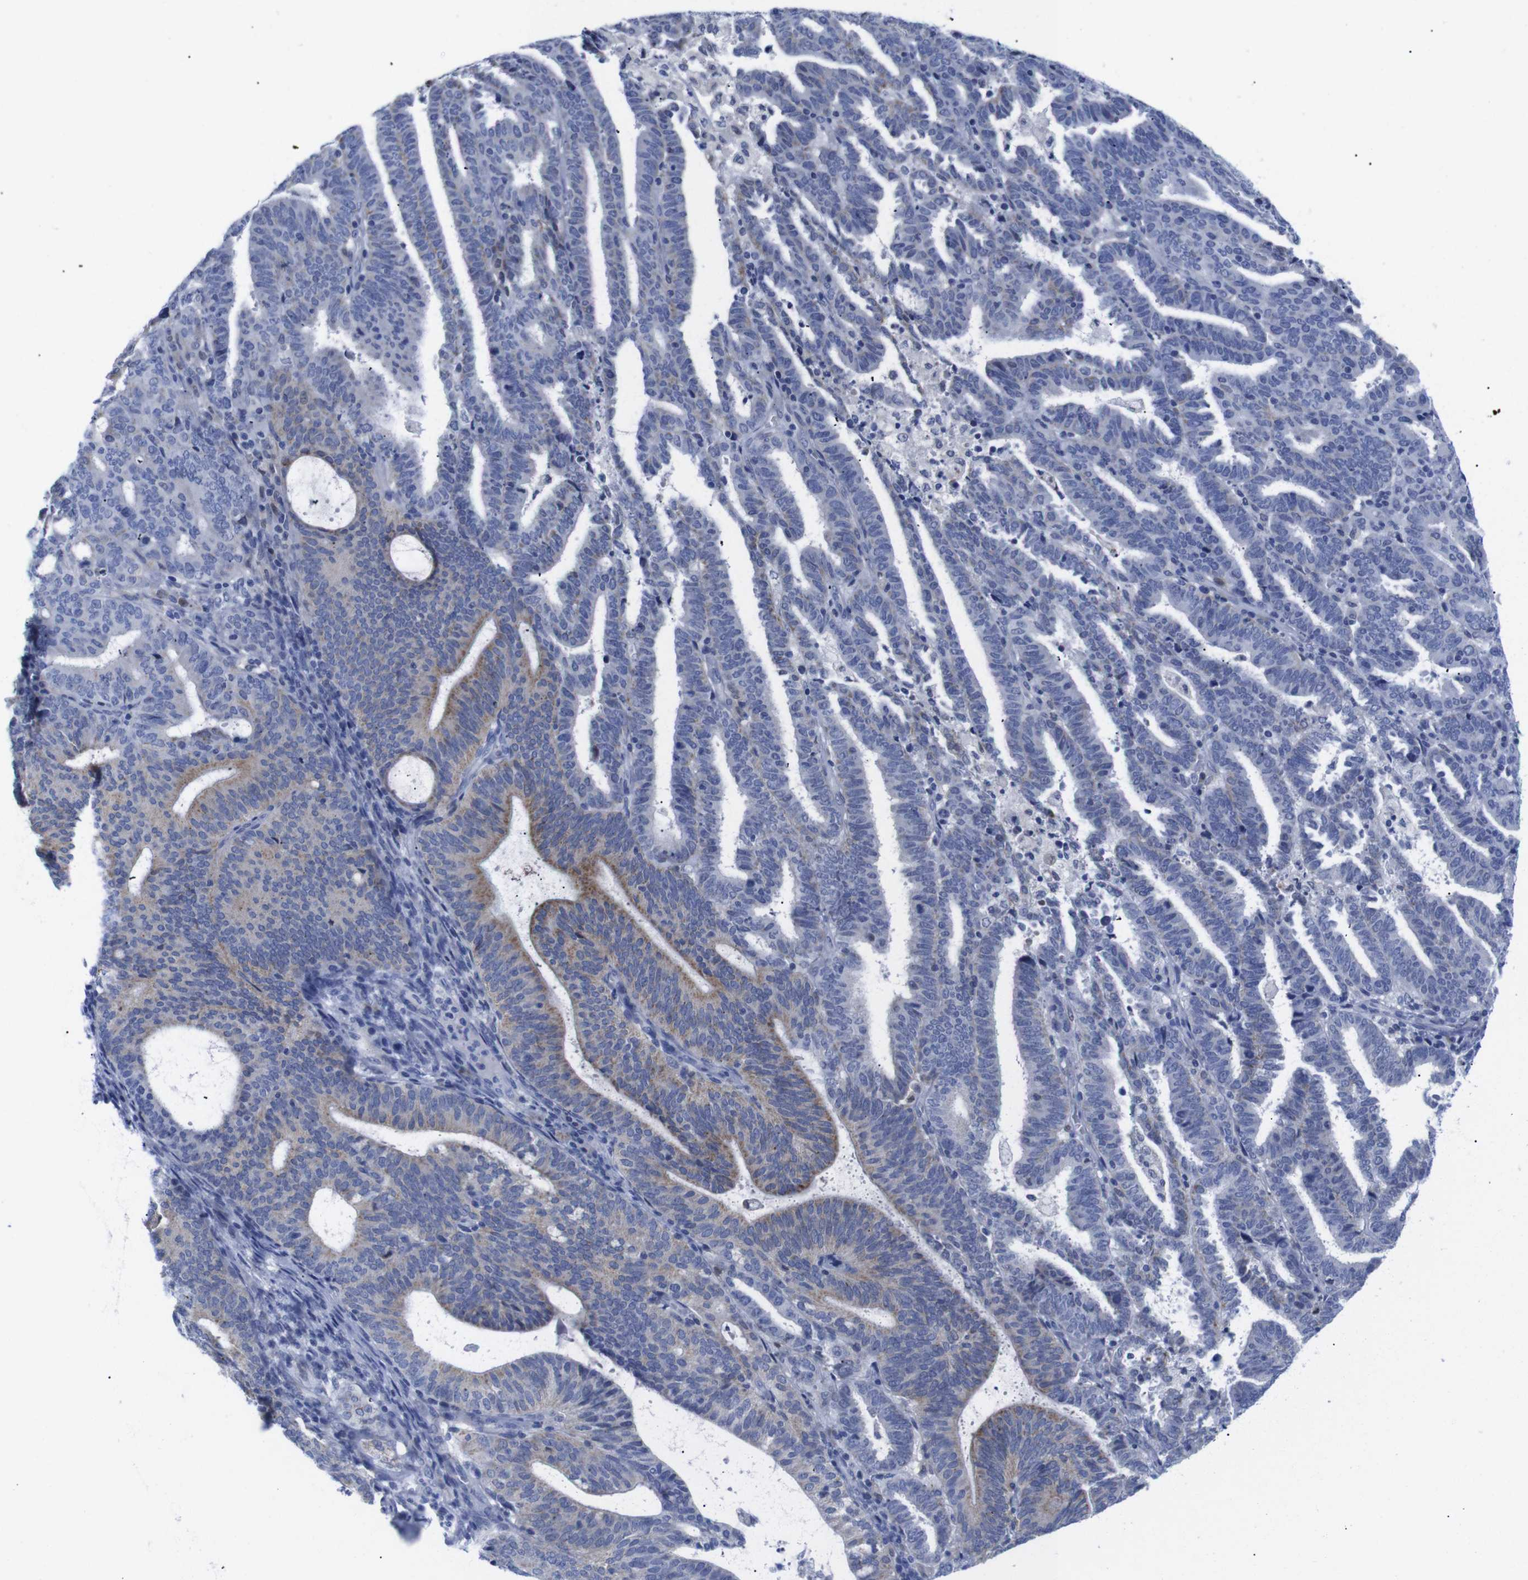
{"staining": {"intensity": "moderate", "quantity": "<25%", "location": "cytoplasmic/membranous"}, "tissue": "endometrial cancer", "cell_type": "Tumor cells", "image_type": "cancer", "snomed": [{"axis": "morphology", "description": "Adenocarcinoma, NOS"}, {"axis": "topography", "description": "Uterus"}], "caption": "Immunohistochemistry (IHC) staining of endometrial adenocarcinoma, which shows low levels of moderate cytoplasmic/membranous positivity in approximately <25% of tumor cells indicating moderate cytoplasmic/membranous protein expression. The staining was performed using DAB (brown) for protein detection and nuclei were counterstained in hematoxylin (blue).", "gene": "LRRC55", "patient": {"sex": "female", "age": 83}}